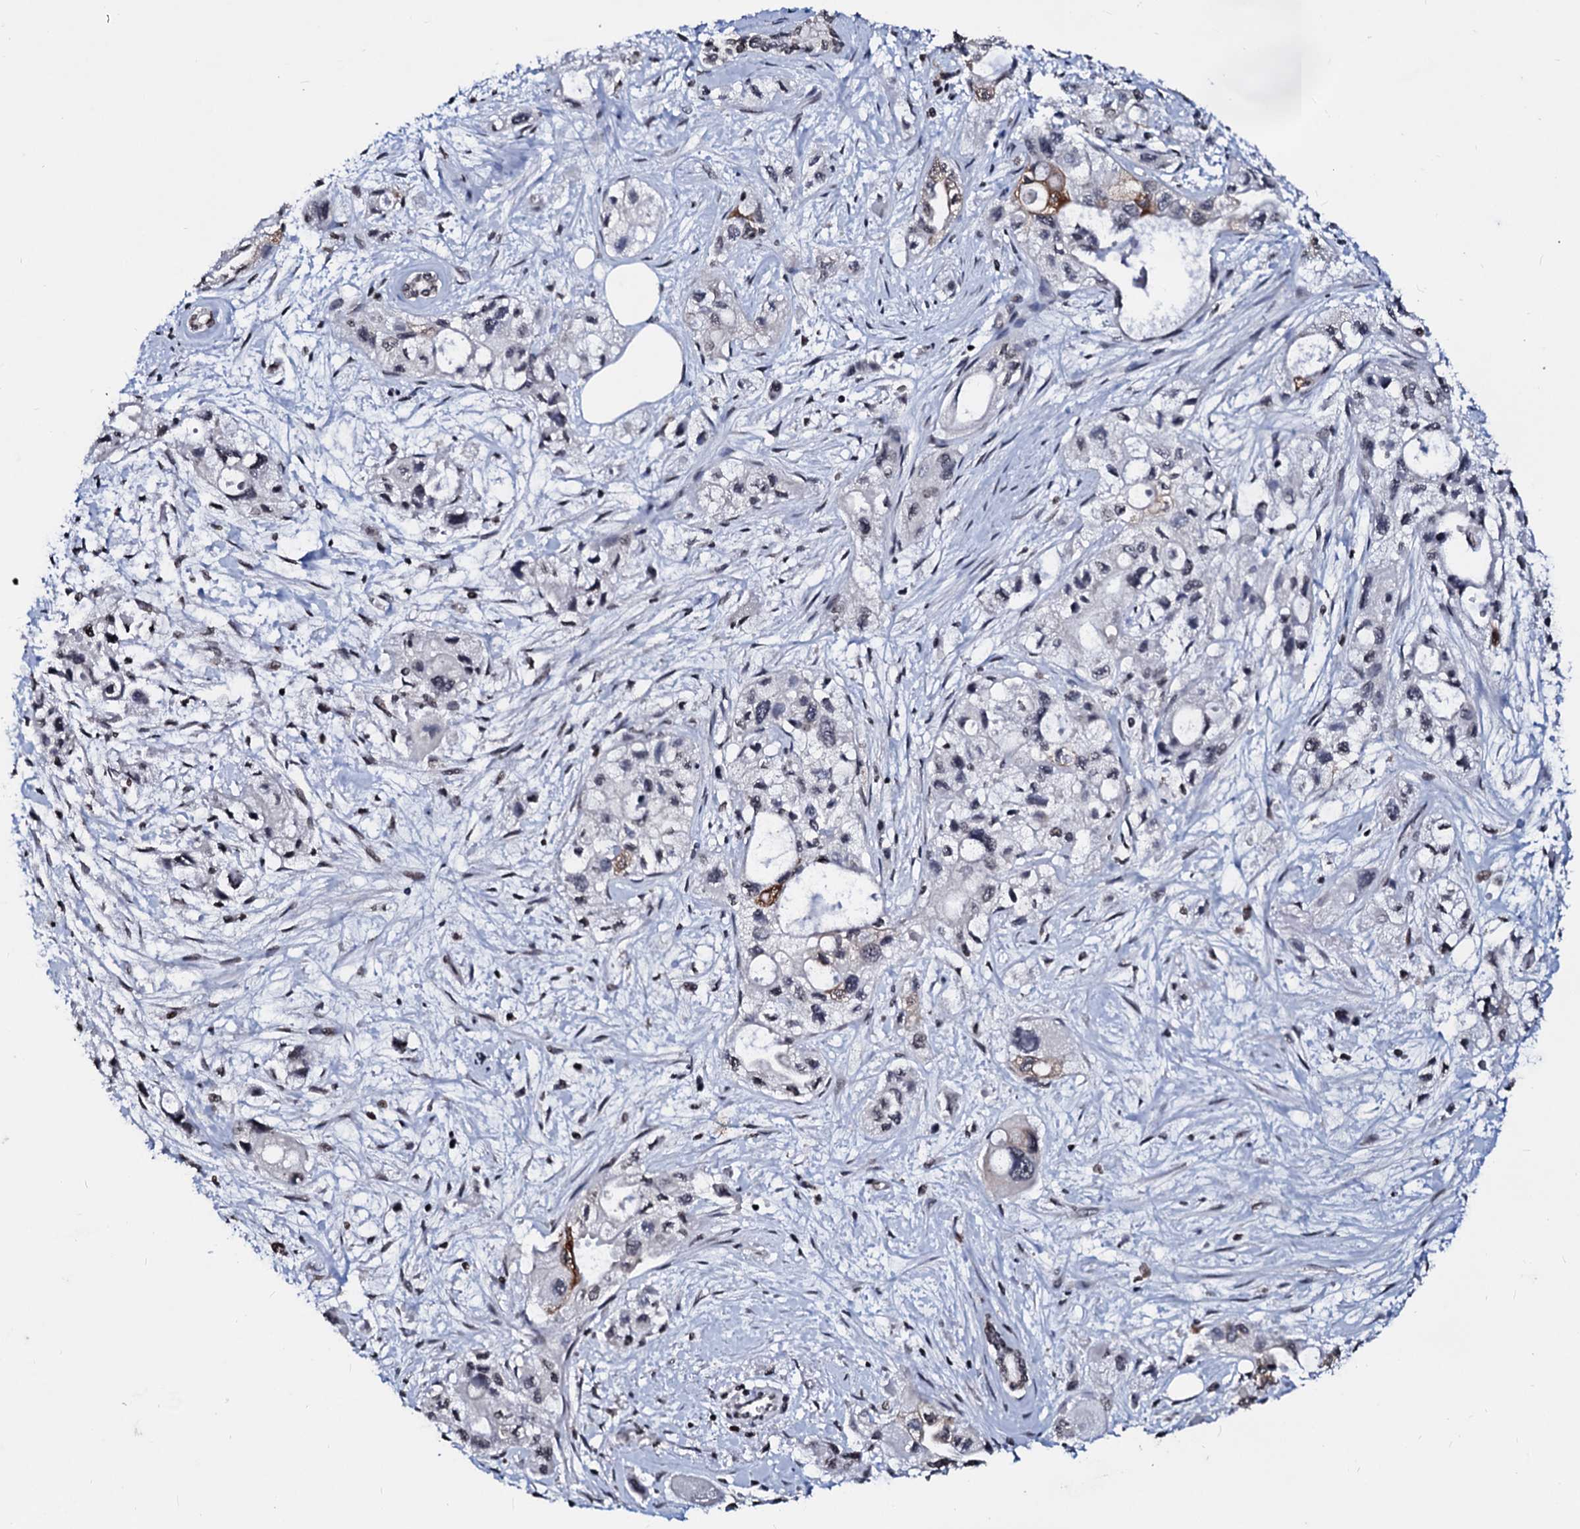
{"staining": {"intensity": "weak", "quantity": "<25%", "location": "cytoplasmic/membranous"}, "tissue": "pancreatic cancer", "cell_type": "Tumor cells", "image_type": "cancer", "snomed": [{"axis": "morphology", "description": "Adenocarcinoma, NOS"}, {"axis": "topography", "description": "Pancreas"}], "caption": "Pancreatic cancer was stained to show a protein in brown. There is no significant positivity in tumor cells. The staining was performed using DAB to visualize the protein expression in brown, while the nuclei were stained in blue with hematoxylin (Magnification: 20x).", "gene": "LSM11", "patient": {"sex": "male", "age": 75}}